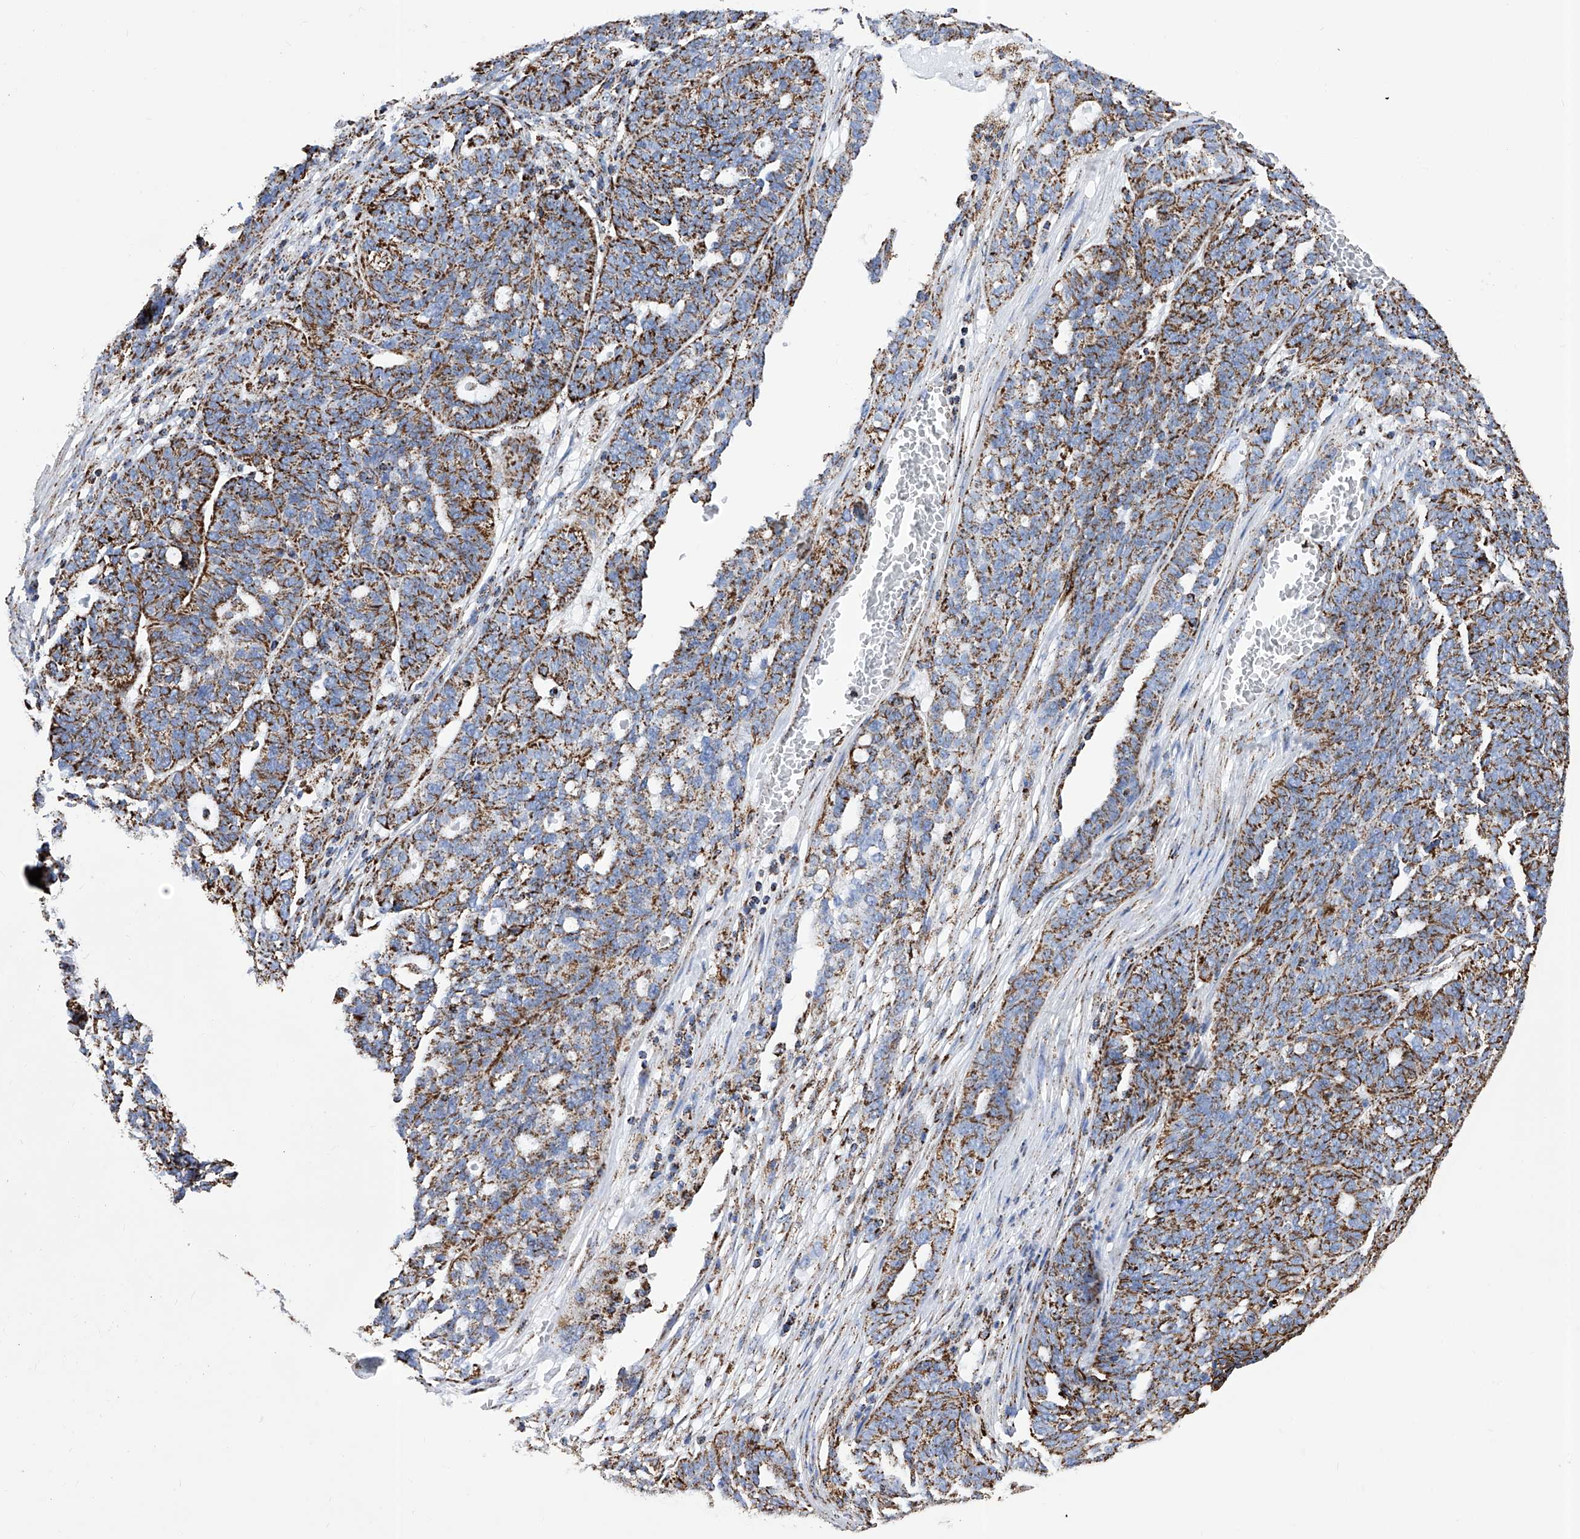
{"staining": {"intensity": "strong", "quantity": ">75%", "location": "cytoplasmic/membranous"}, "tissue": "ovarian cancer", "cell_type": "Tumor cells", "image_type": "cancer", "snomed": [{"axis": "morphology", "description": "Cystadenocarcinoma, serous, NOS"}, {"axis": "topography", "description": "Ovary"}], "caption": "Immunohistochemistry histopathology image of neoplastic tissue: human ovarian cancer stained using immunohistochemistry (IHC) demonstrates high levels of strong protein expression localized specifically in the cytoplasmic/membranous of tumor cells, appearing as a cytoplasmic/membranous brown color.", "gene": "ATP5PF", "patient": {"sex": "female", "age": 59}}